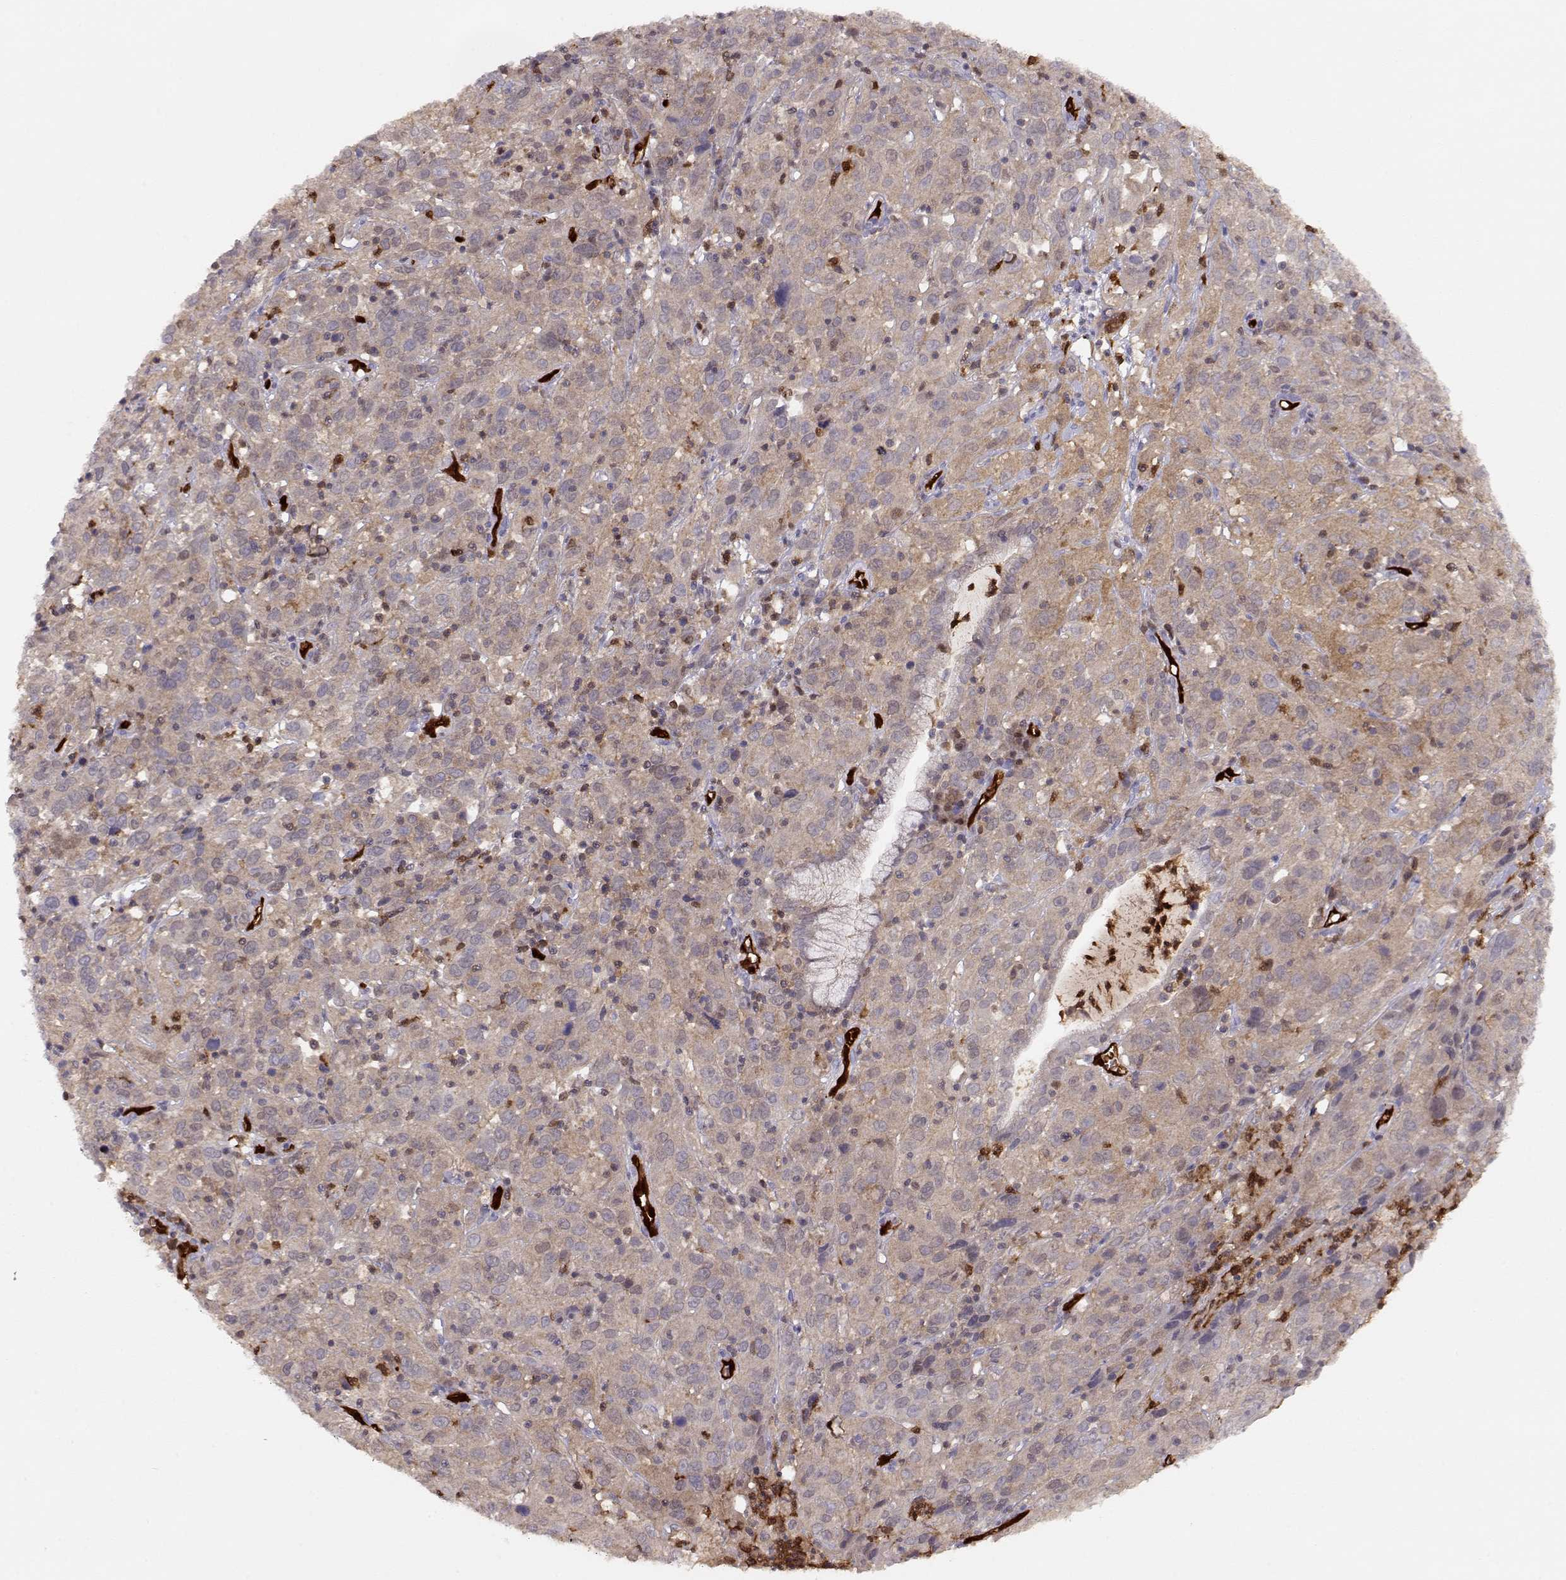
{"staining": {"intensity": "weak", "quantity": ">75%", "location": "cytoplasmic/membranous"}, "tissue": "cervical cancer", "cell_type": "Tumor cells", "image_type": "cancer", "snomed": [{"axis": "morphology", "description": "Squamous cell carcinoma, NOS"}, {"axis": "topography", "description": "Cervix"}], "caption": "High-magnification brightfield microscopy of cervical cancer stained with DAB (brown) and counterstained with hematoxylin (blue). tumor cells exhibit weak cytoplasmic/membranous positivity is appreciated in about>75% of cells.", "gene": "PNP", "patient": {"sex": "female", "age": 32}}